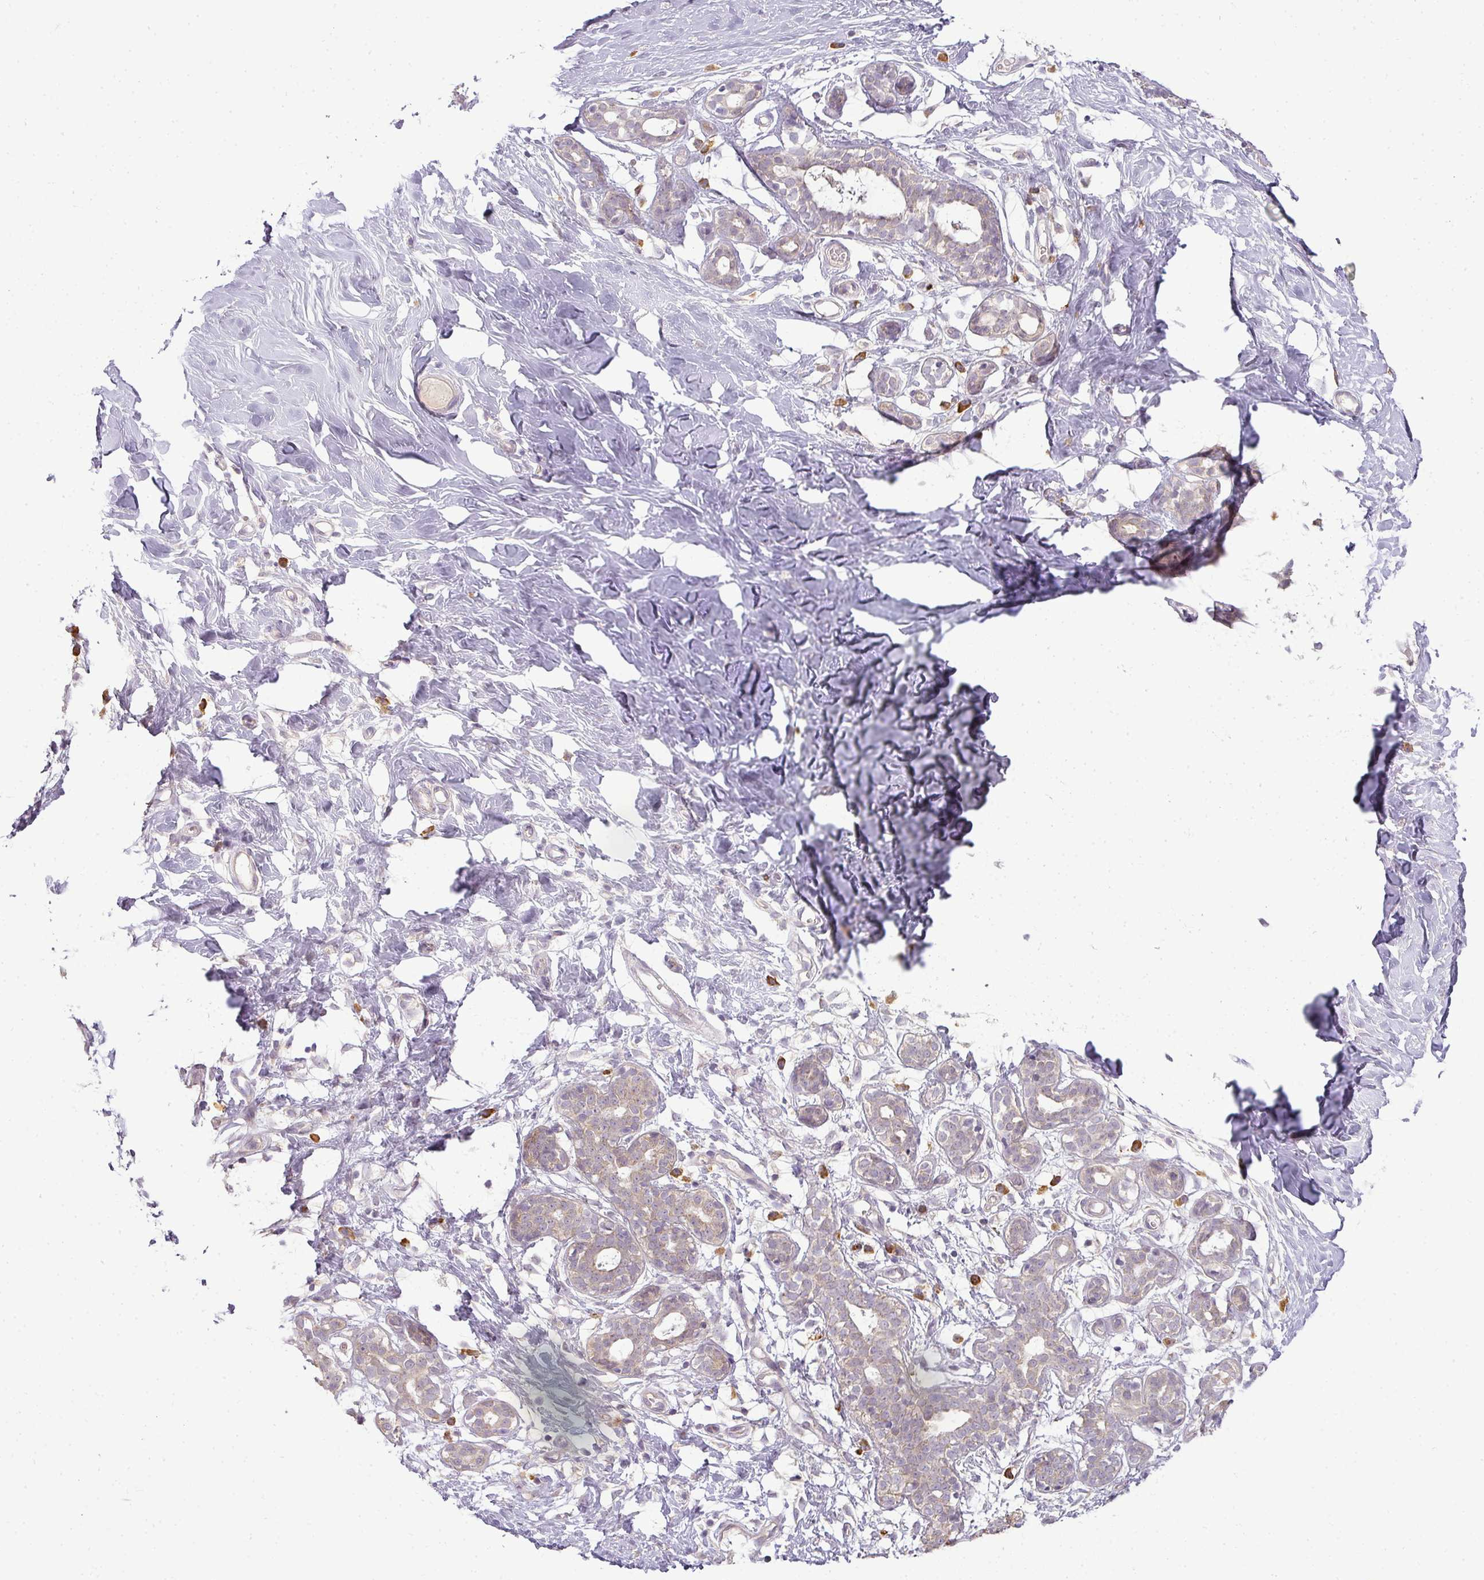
{"staining": {"intensity": "negative", "quantity": "none", "location": "none"}, "tissue": "breast", "cell_type": "Adipocytes", "image_type": "normal", "snomed": [{"axis": "morphology", "description": "Normal tissue, NOS"}, {"axis": "topography", "description": "Breast"}], "caption": "Adipocytes show no significant staining in unremarkable breast.", "gene": "LY75", "patient": {"sex": "female", "age": 27}}